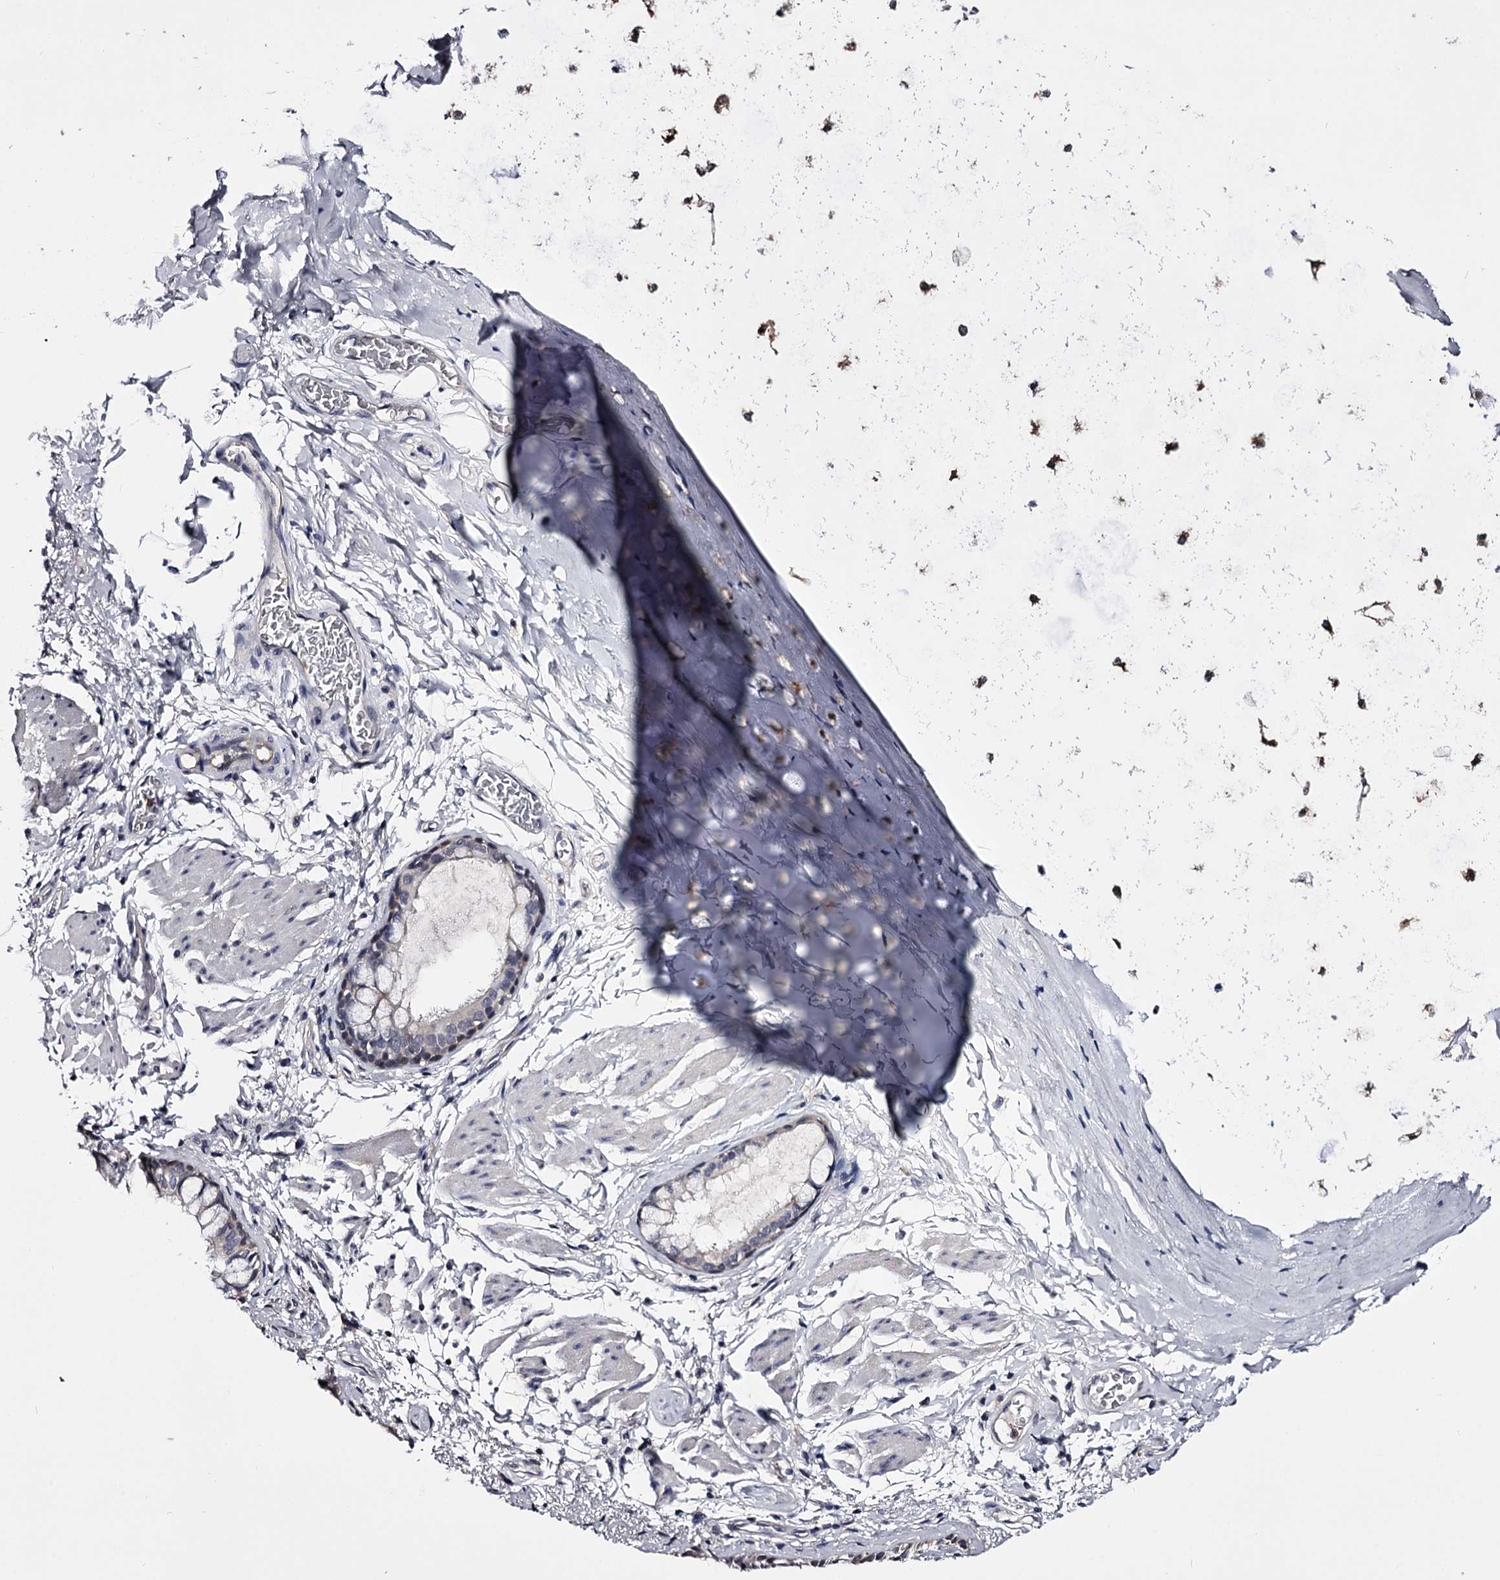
{"staining": {"intensity": "weak", "quantity": "<25%", "location": "nuclear"}, "tissue": "bronchus", "cell_type": "Respiratory epithelial cells", "image_type": "normal", "snomed": [{"axis": "morphology", "description": "Normal tissue, NOS"}, {"axis": "topography", "description": "Cartilage tissue"}, {"axis": "topography", "description": "Bronchus"}], "caption": "Protein analysis of normal bronchus exhibits no significant staining in respiratory epithelial cells.", "gene": "GSTO1", "patient": {"sex": "female", "age": 36}}